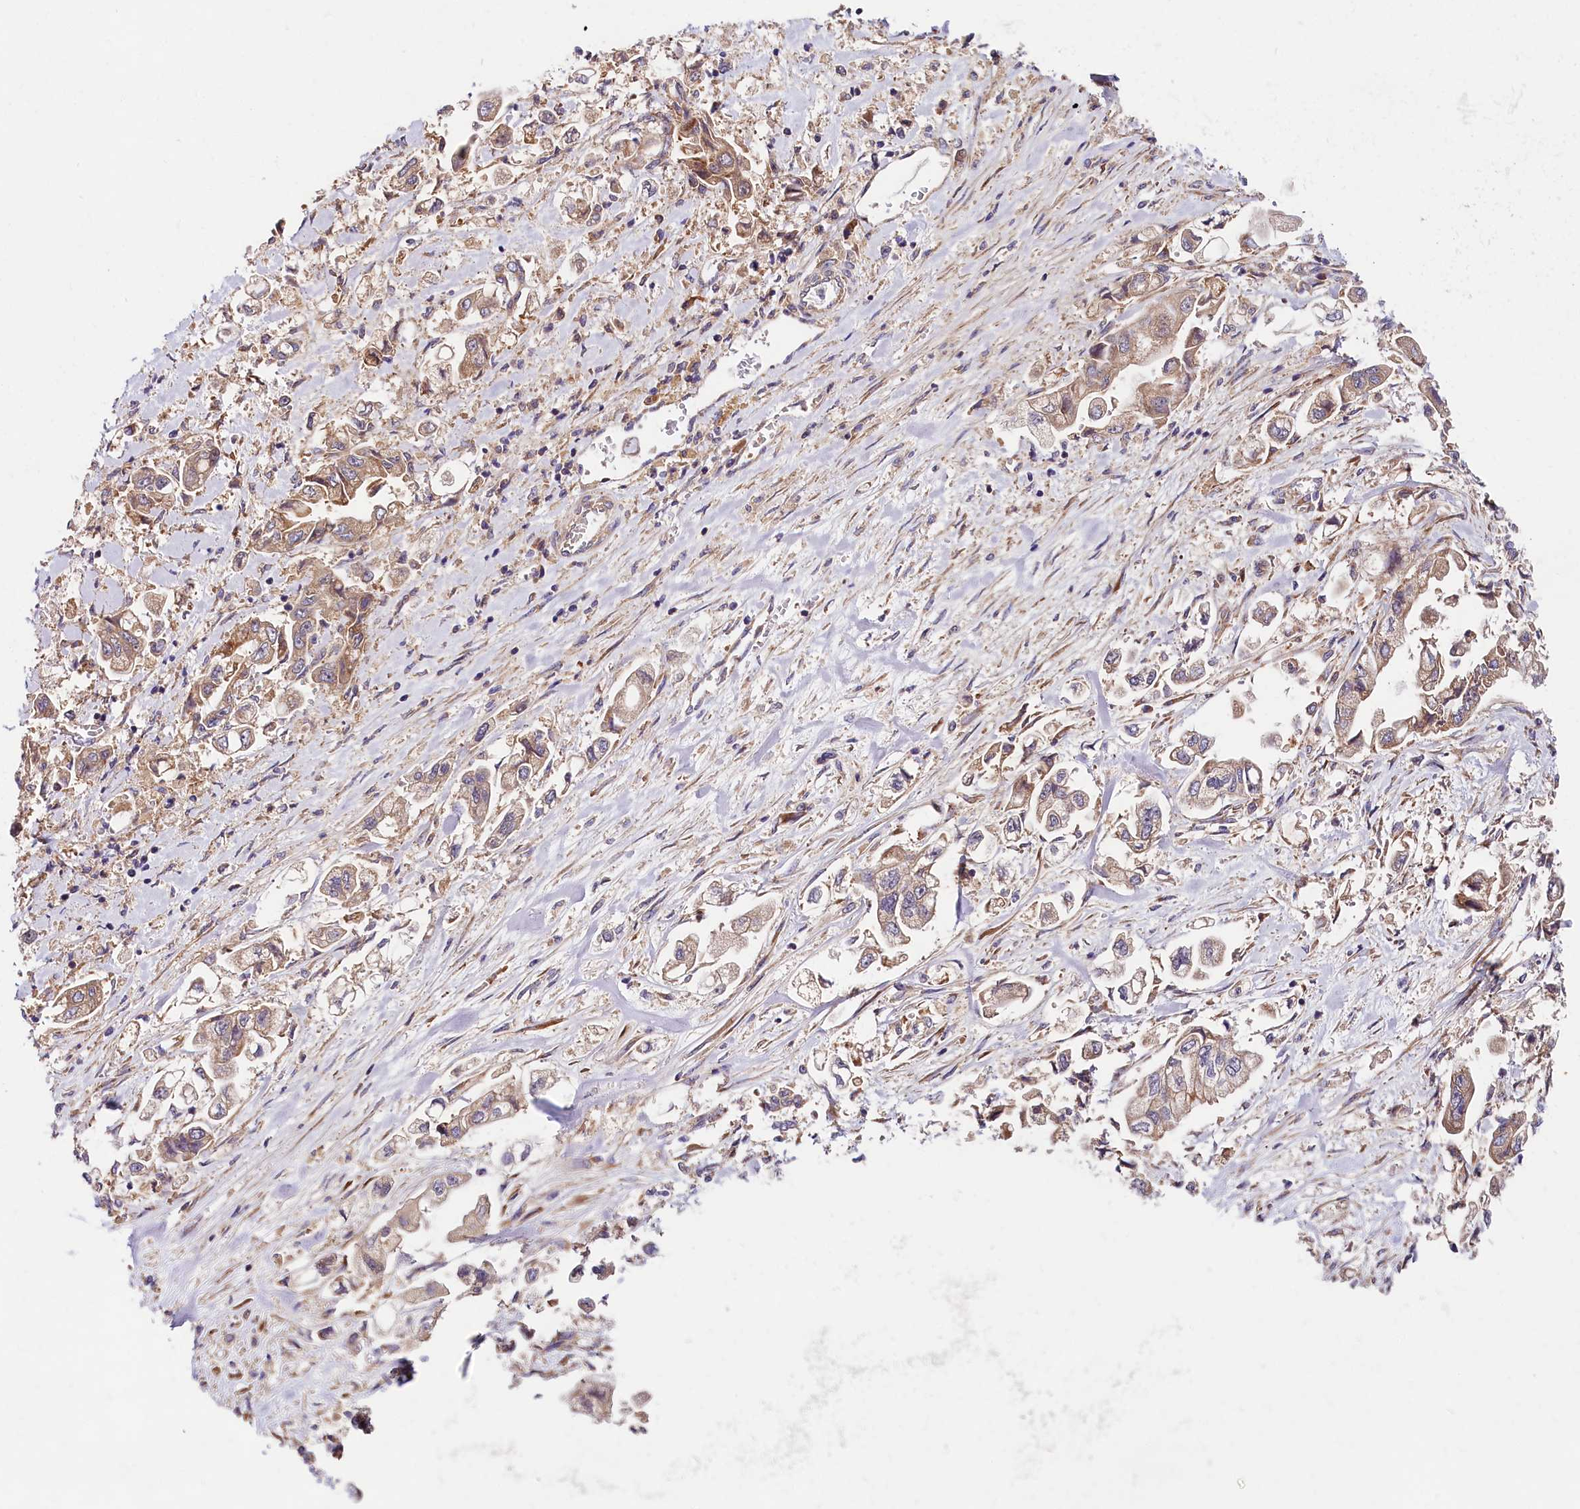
{"staining": {"intensity": "weak", "quantity": "25%-75%", "location": "cytoplasmic/membranous"}, "tissue": "stomach cancer", "cell_type": "Tumor cells", "image_type": "cancer", "snomed": [{"axis": "morphology", "description": "Adenocarcinoma, NOS"}, {"axis": "topography", "description": "Stomach"}], "caption": "An immunohistochemistry (IHC) micrograph of tumor tissue is shown. Protein staining in brown shows weak cytoplasmic/membranous positivity in adenocarcinoma (stomach) within tumor cells.", "gene": "SPG11", "patient": {"sex": "male", "age": 62}}